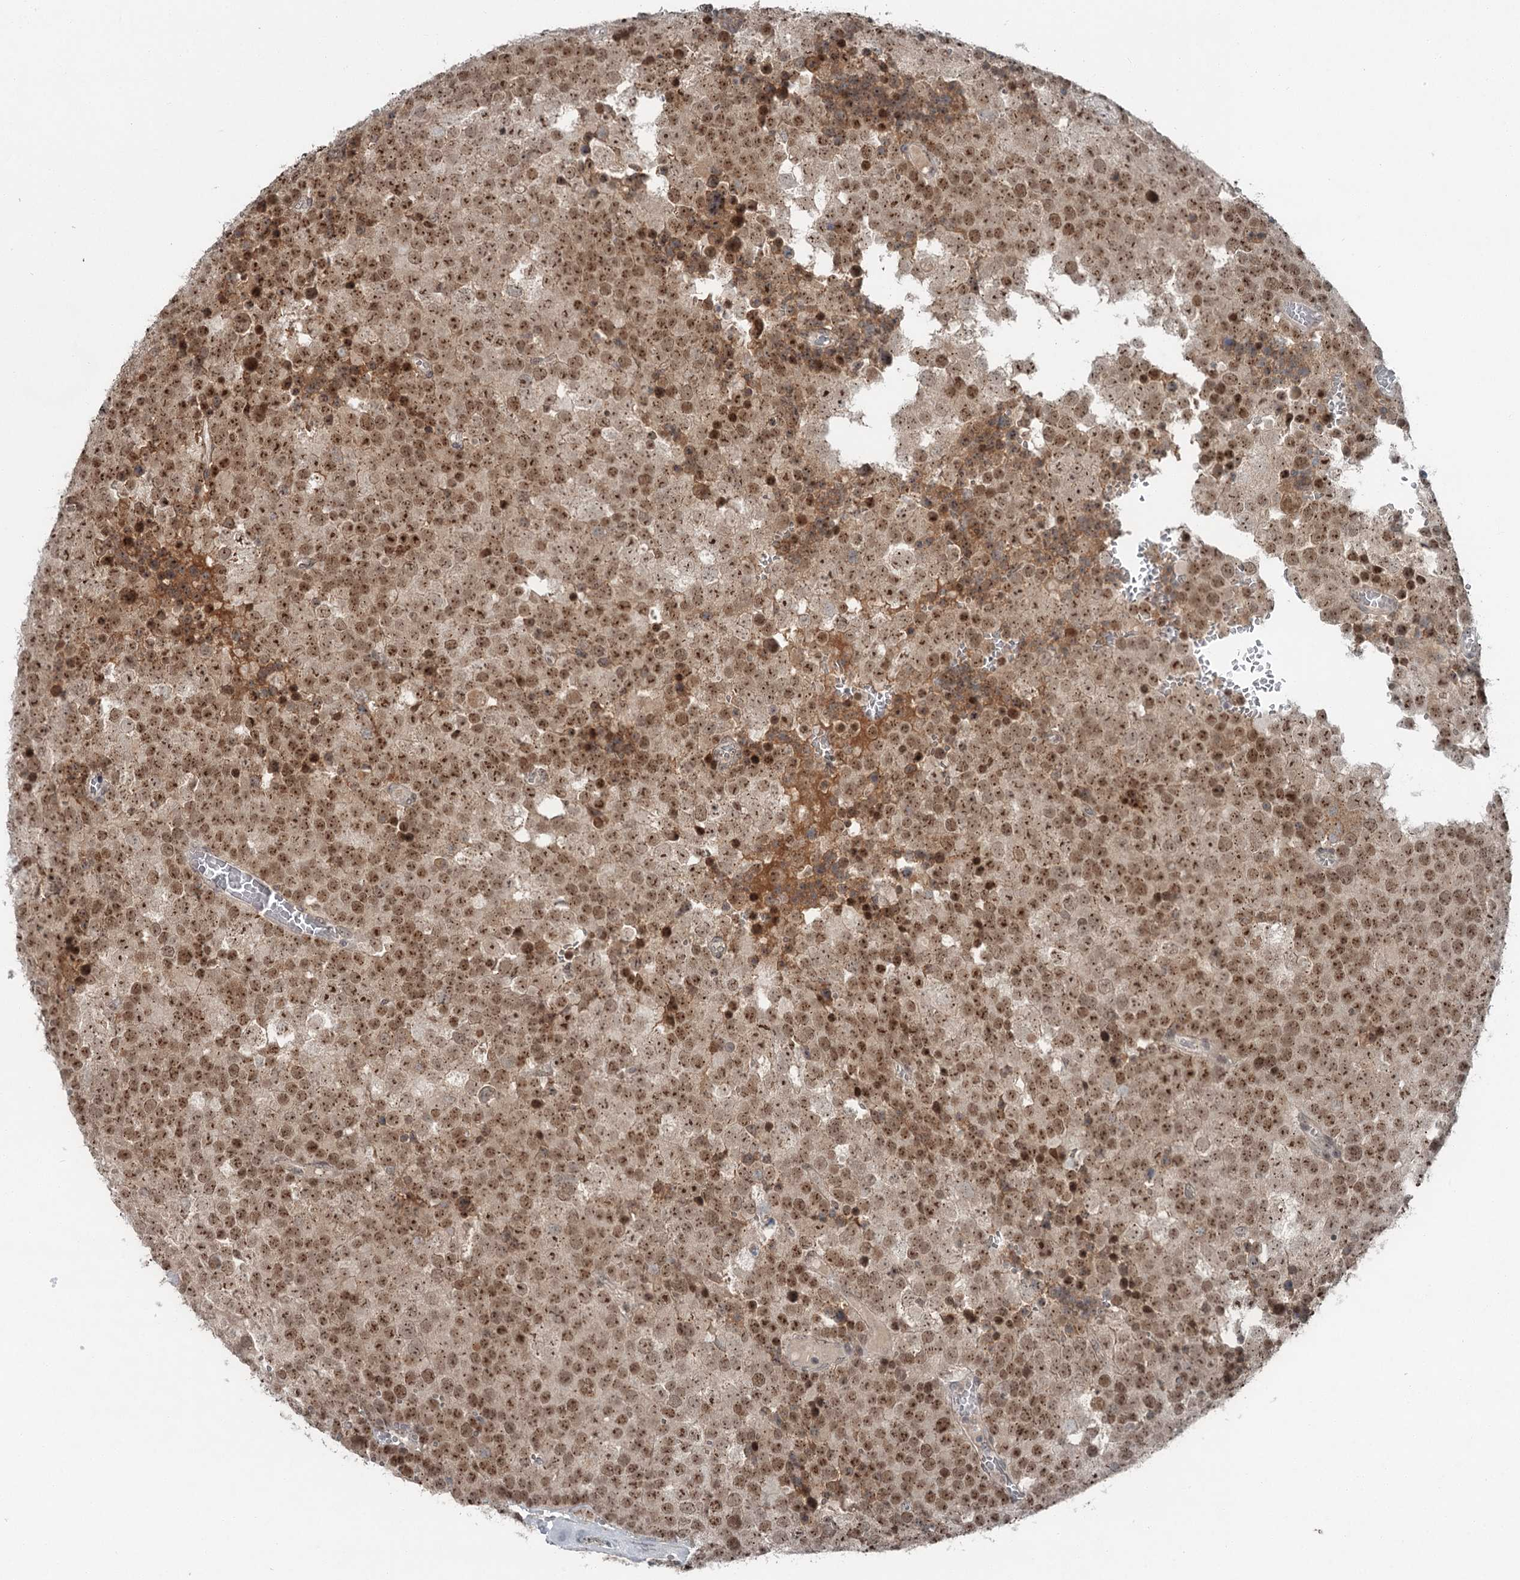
{"staining": {"intensity": "moderate", "quantity": ">75%", "location": "cytoplasmic/membranous,nuclear"}, "tissue": "testis cancer", "cell_type": "Tumor cells", "image_type": "cancer", "snomed": [{"axis": "morphology", "description": "Seminoma, NOS"}, {"axis": "topography", "description": "Testis"}], "caption": "Seminoma (testis) tissue demonstrates moderate cytoplasmic/membranous and nuclear positivity in about >75% of tumor cells", "gene": "EXOSC1", "patient": {"sex": "male", "age": 71}}